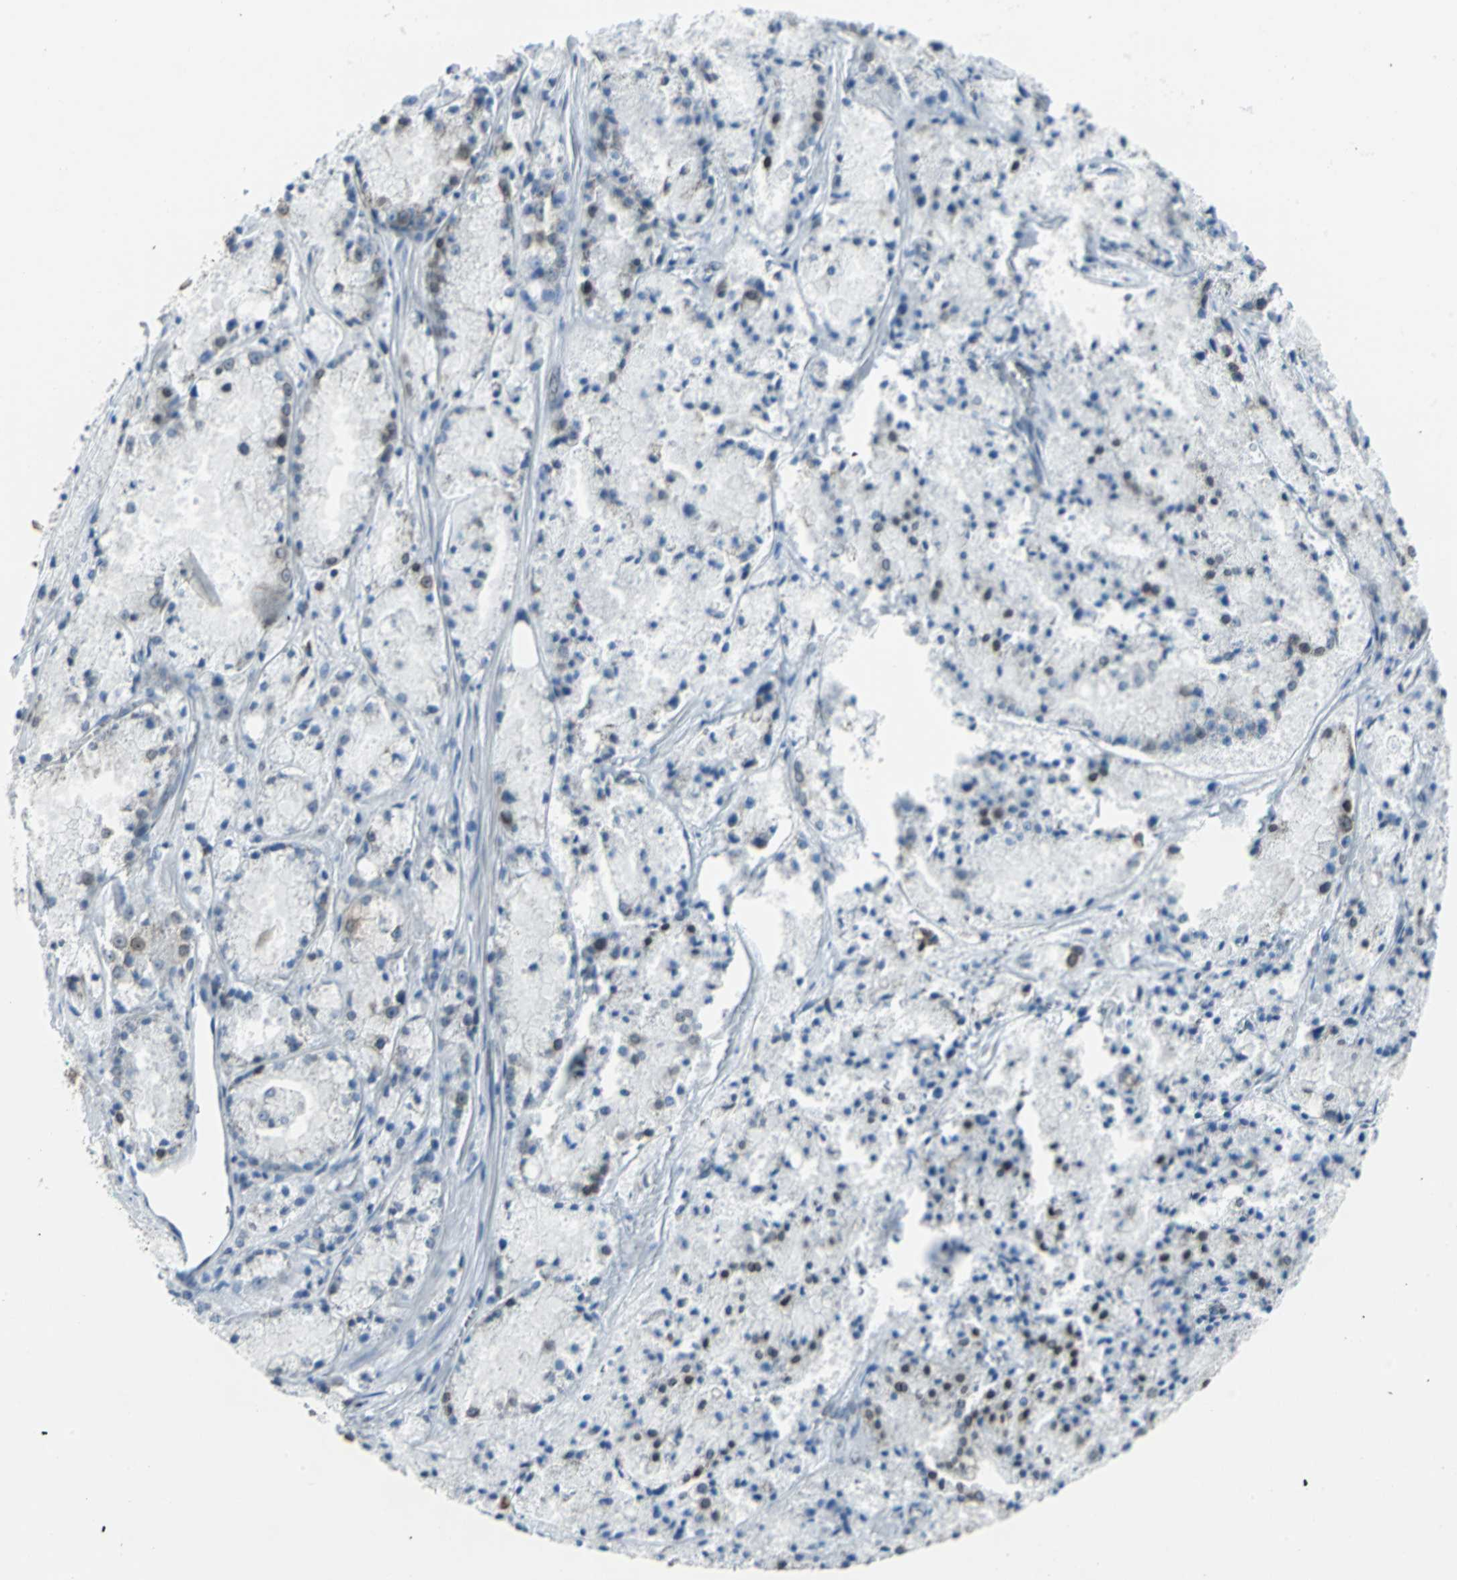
{"staining": {"intensity": "weak", "quantity": "<25%", "location": "cytoplasmic/membranous,nuclear"}, "tissue": "prostate cancer", "cell_type": "Tumor cells", "image_type": "cancer", "snomed": [{"axis": "morphology", "description": "Adenocarcinoma, Low grade"}, {"axis": "topography", "description": "Prostate"}], "caption": "This is an immunohistochemistry image of low-grade adenocarcinoma (prostate). There is no expression in tumor cells.", "gene": "SNUPN", "patient": {"sex": "male", "age": 64}}